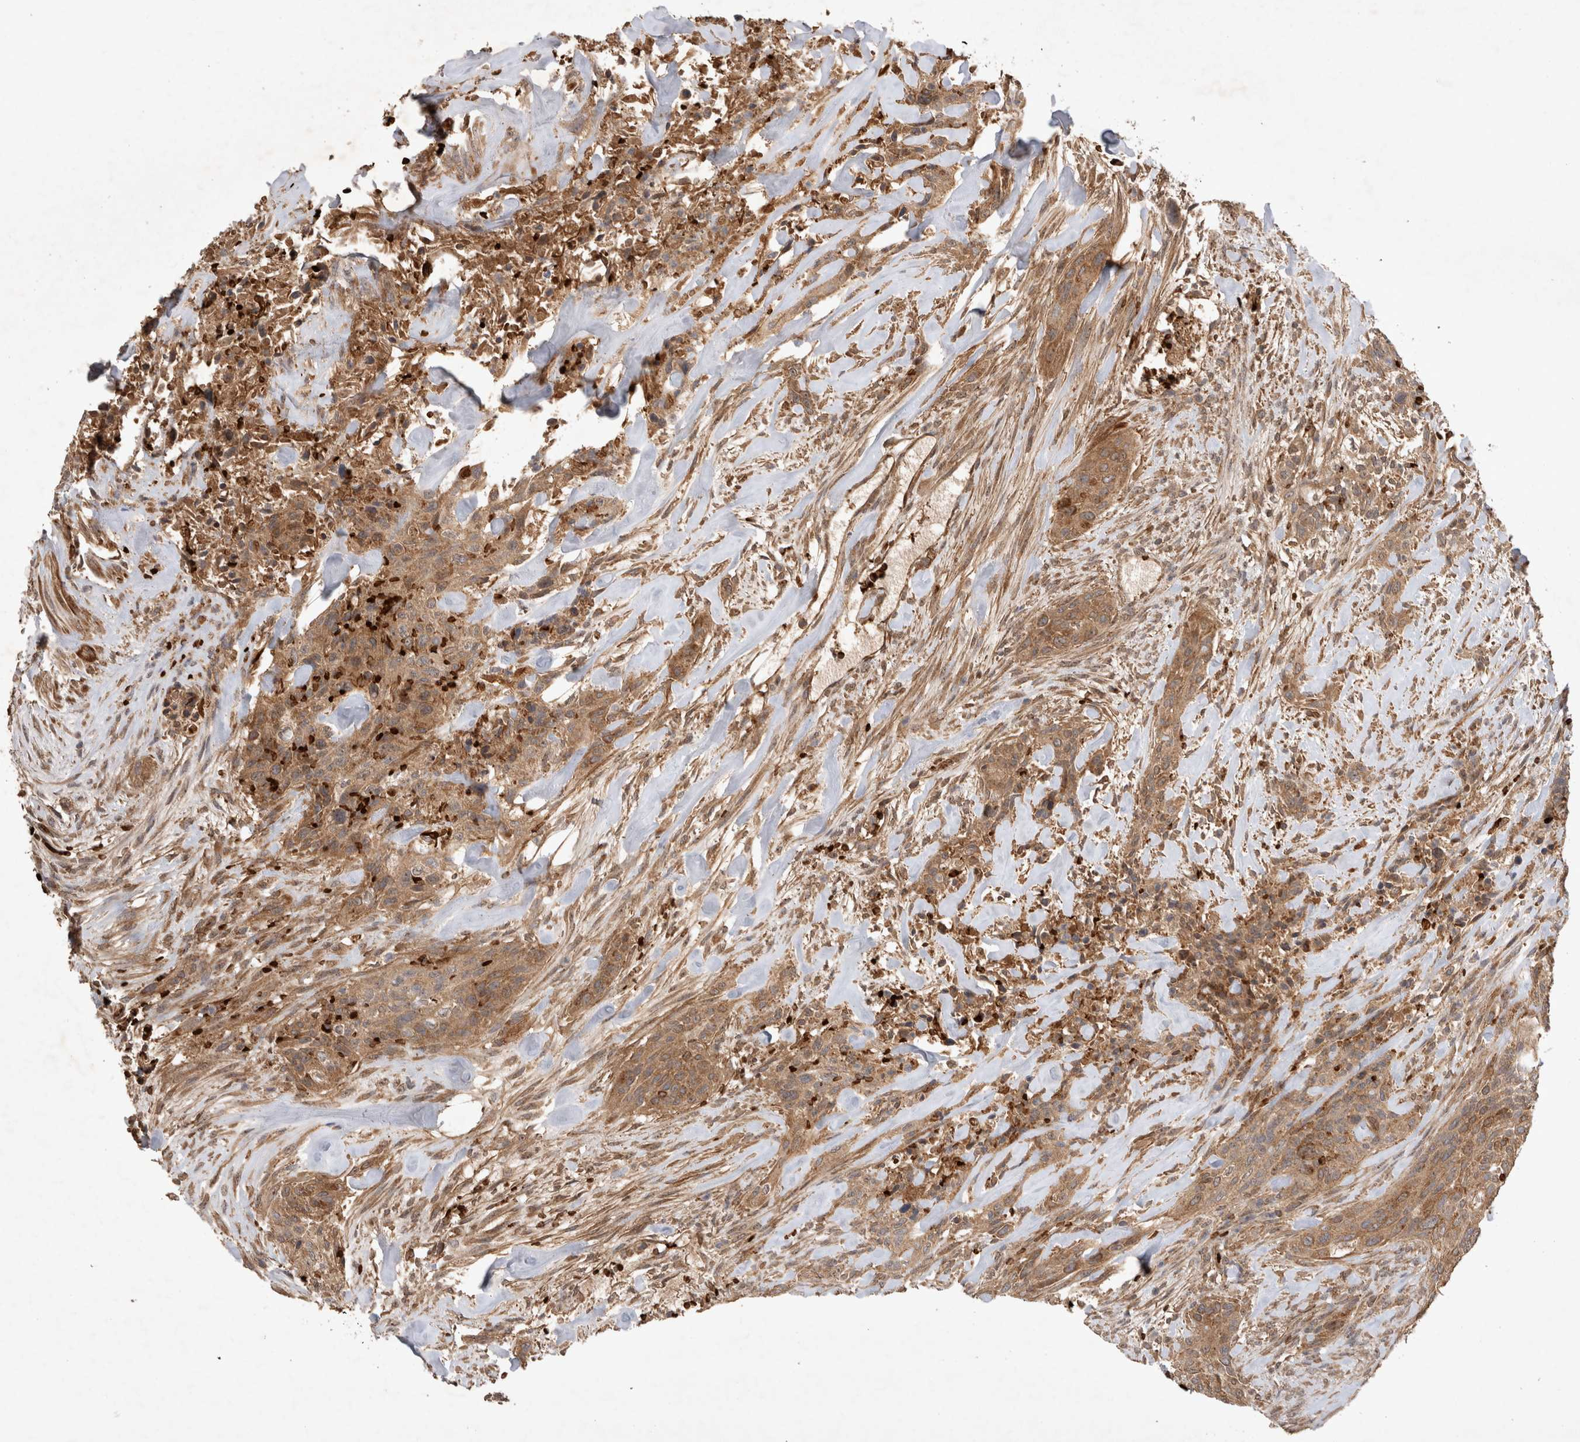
{"staining": {"intensity": "moderate", "quantity": ">75%", "location": "cytoplasmic/membranous"}, "tissue": "urothelial cancer", "cell_type": "Tumor cells", "image_type": "cancer", "snomed": [{"axis": "morphology", "description": "Urothelial carcinoma, High grade"}, {"axis": "topography", "description": "Urinary bladder"}], "caption": "Brown immunohistochemical staining in urothelial carcinoma (high-grade) shows moderate cytoplasmic/membranous staining in about >75% of tumor cells.", "gene": "FAM221A", "patient": {"sex": "male", "age": 35}}